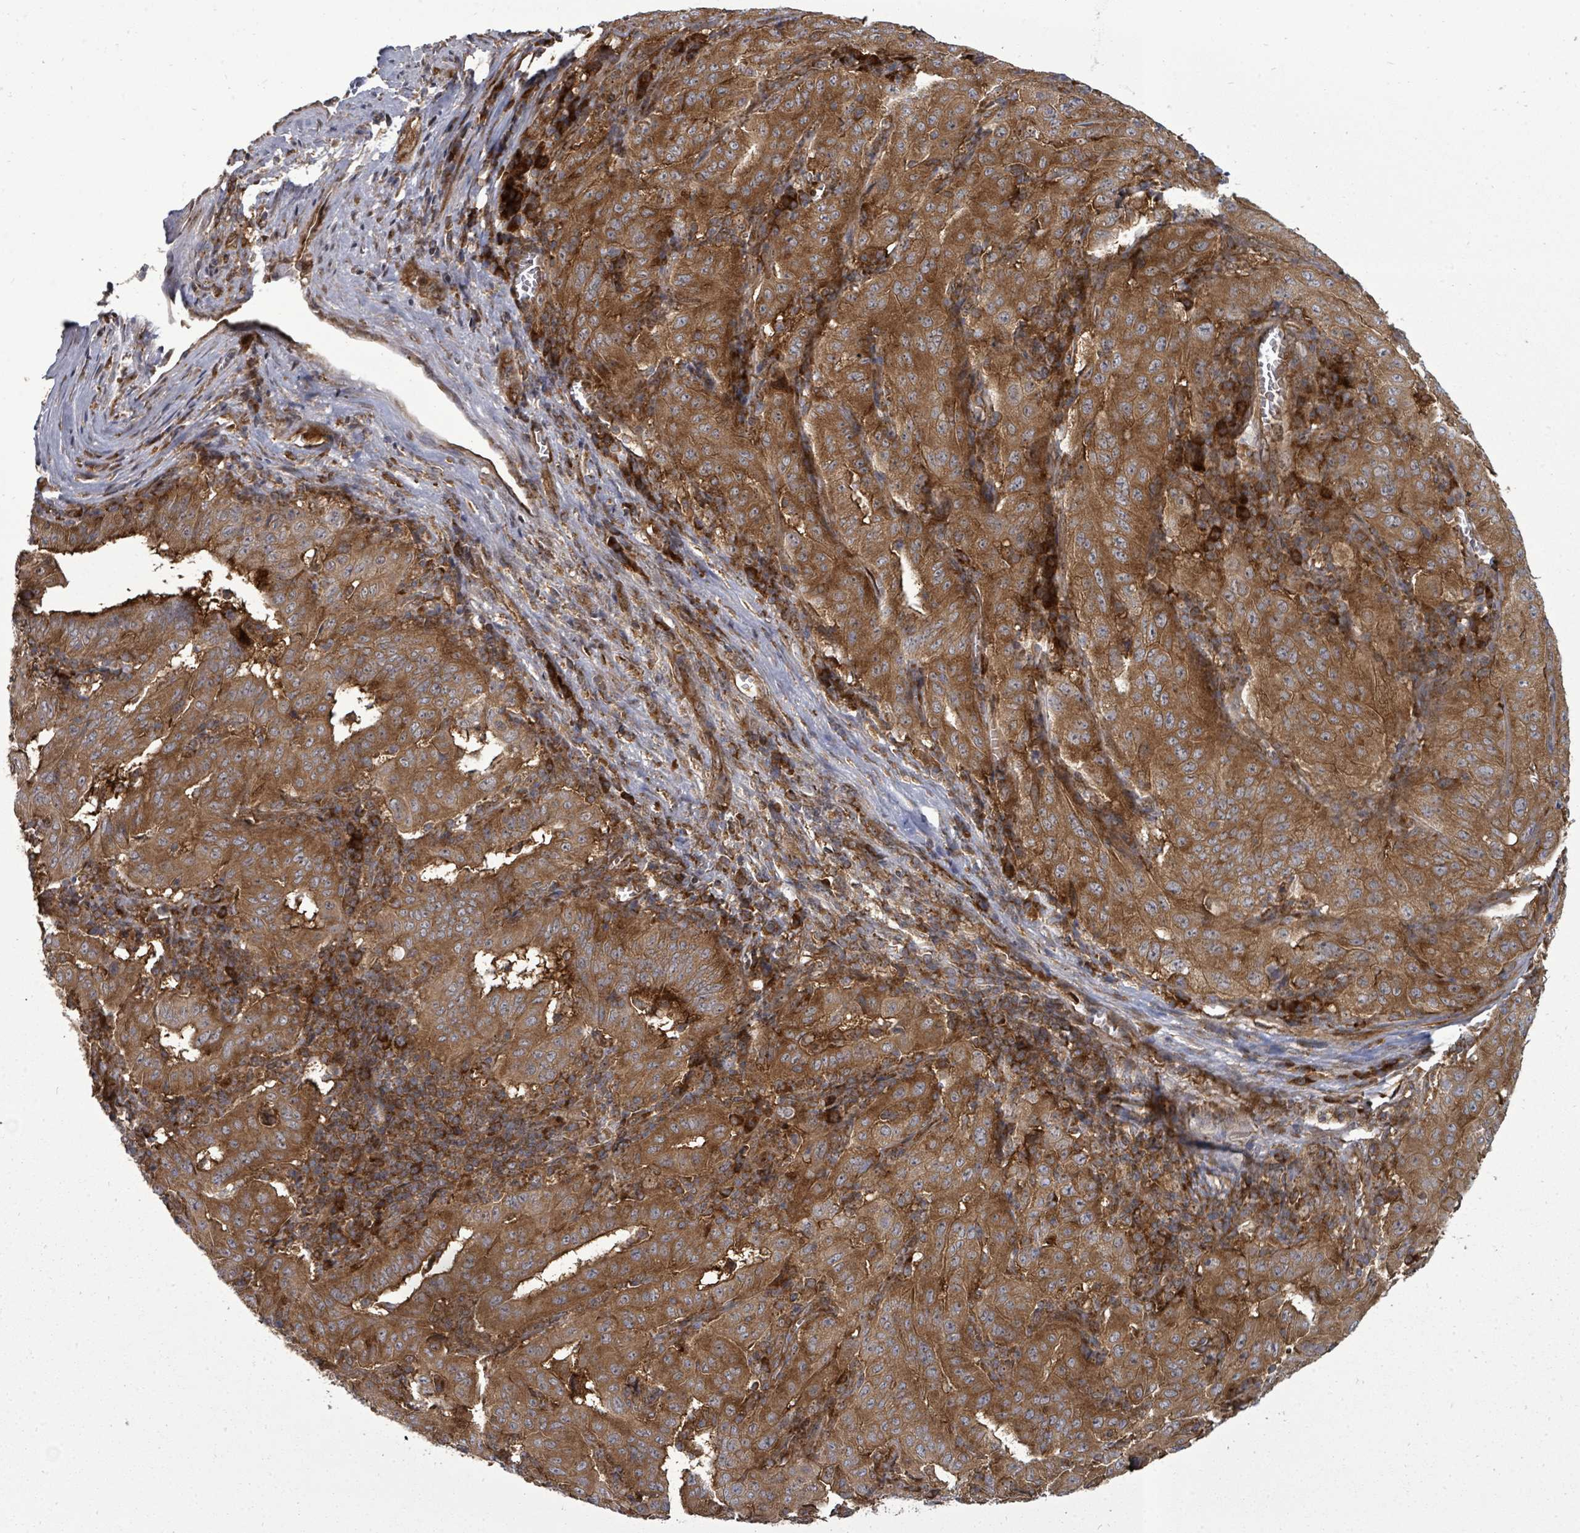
{"staining": {"intensity": "moderate", "quantity": ">75%", "location": "cytoplasmic/membranous"}, "tissue": "pancreatic cancer", "cell_type": "Tumor cells", "image_type": "cancer", "snomed": [{"axis": "morphology", "description": "Adenocarcinoma, NOS"}, {"axis": "topography", "description": "Pancreas"}], "caption": "Protein staining reveals moderate cytoplasmic/membranous expression in approximately >75% of tumor cells in pancreatic cancer. The staining was performed using DAB (3,3'-diaminobenzidine), with brown indicating positive protein expression. Nuclei are stained blue with hematoxylin.", "gene": "EIF3C", "patient": {"sex": "male", "age": 63}}